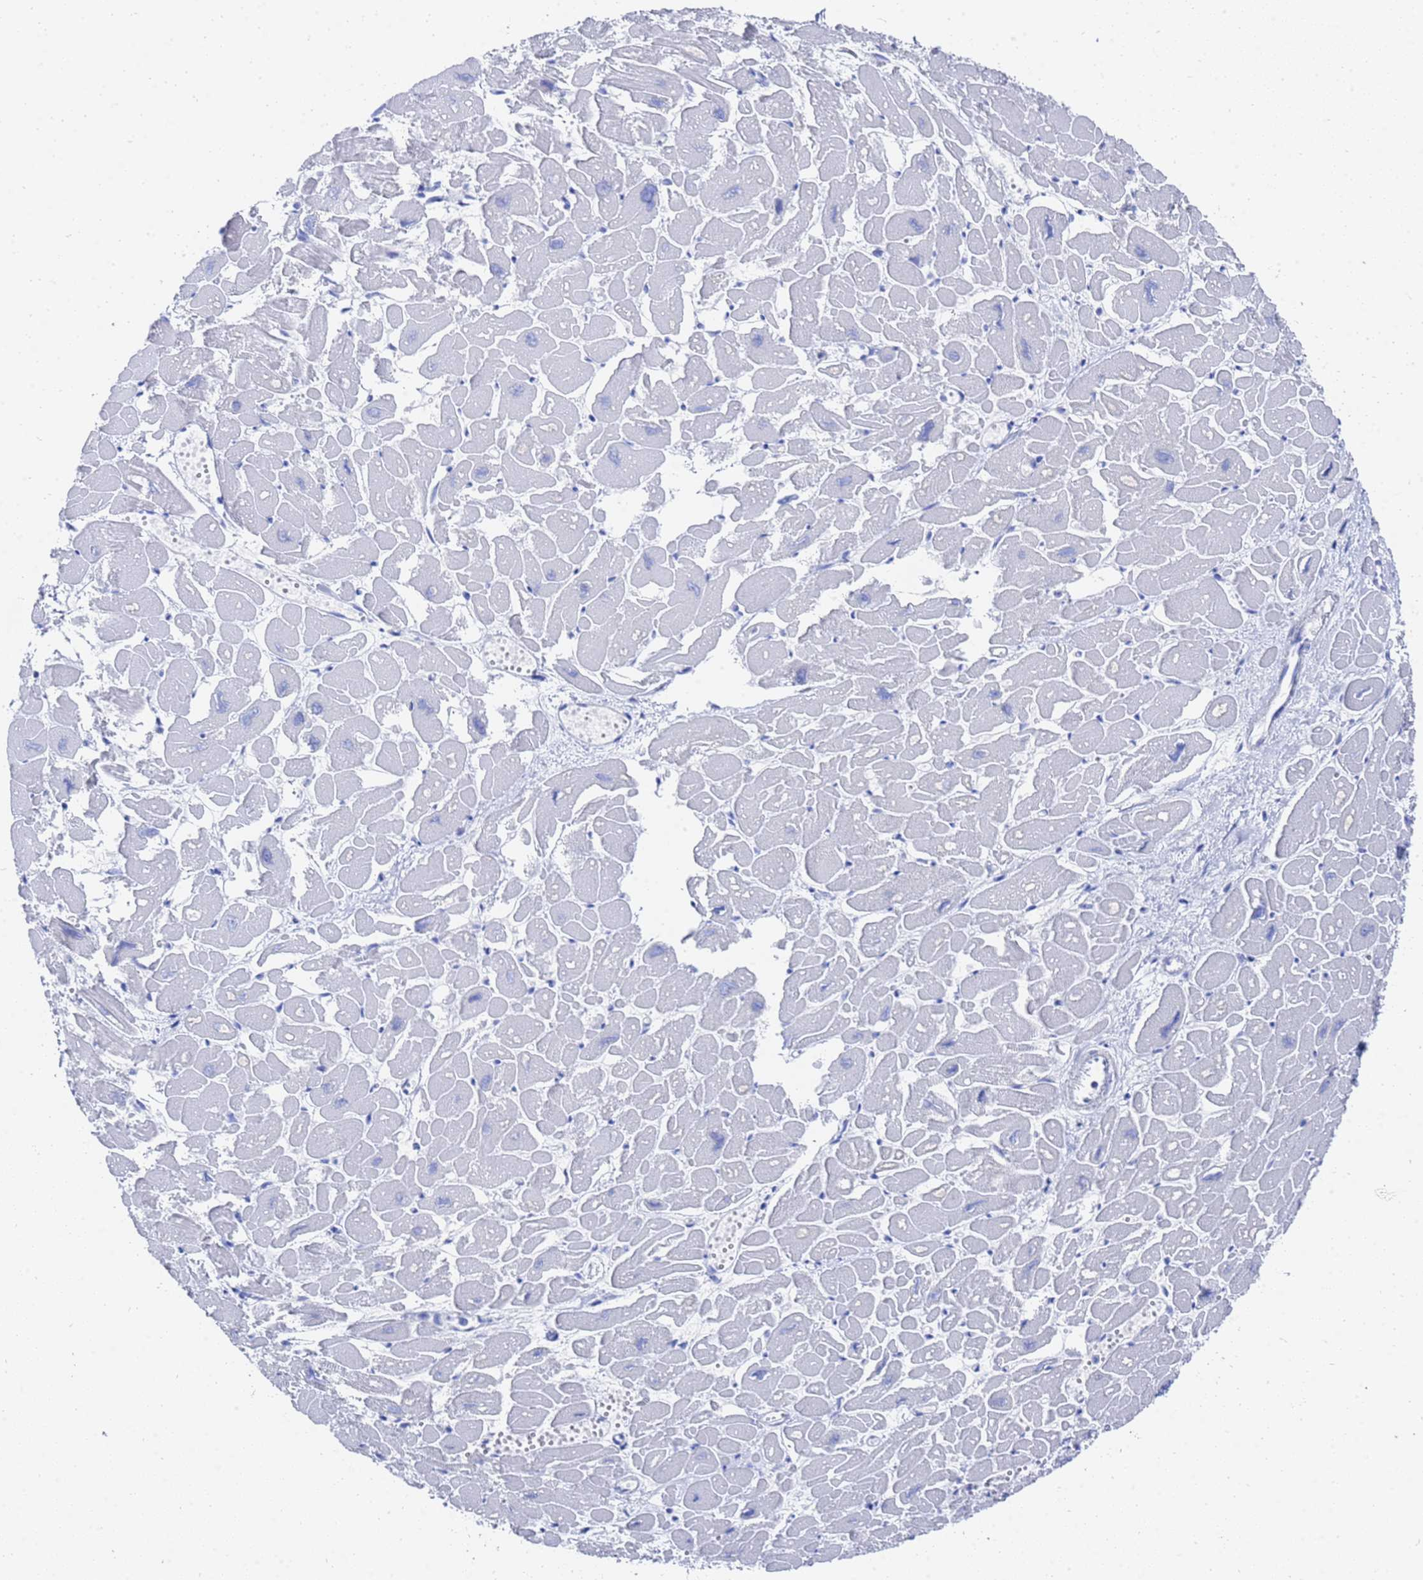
{"staining": {"intensity": "negative", "quantity": "none", "location": "none"}, "tissue": "heart muscle", "cell_type": "Cardiomyocytes", "image_type": "normal", "snomed": [{"axis": "morphology", "description": "Normal tissue, NOS"}, {"axis": "topography", "description": "Heart"}], "caption": "Immunohistochemistry of unremarkable heart muscle reveals no staining in cardiomyocytes.", "gene": "GGT1", "patient": {"sex": "male", "age": 54}}